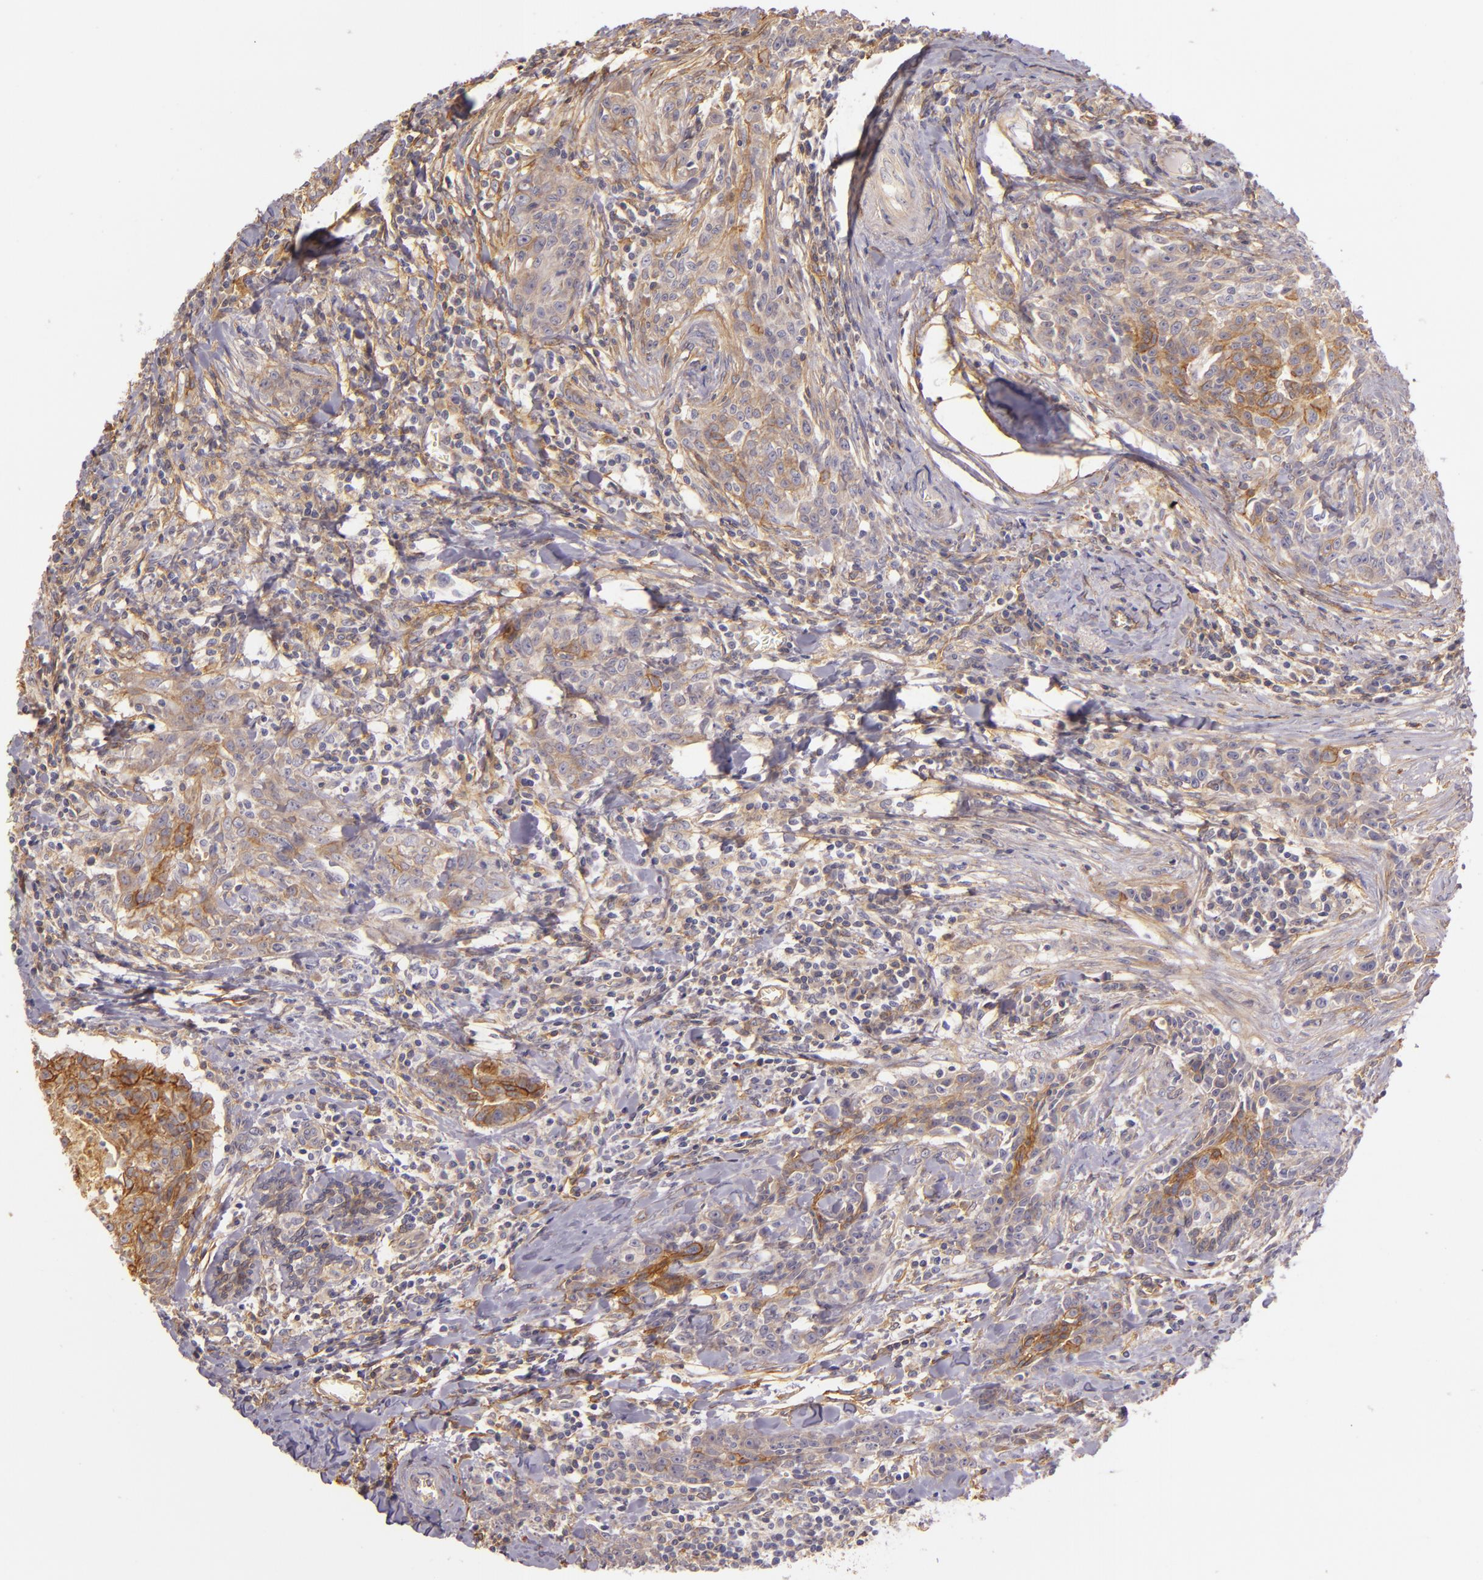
{"staining": {"intensity": "weak", "quantity": ">75%", "location": "cytoplasmic/membranous"}, "tissue": "breast cancer", "cell_type": "Tumor cells", "image_type": "cancer", "snomed": [{"axis": "morphology", "description": "Duct carcinoma"}, {"axis": "topography", "description": "Breast"}], "caption": "Immunohistochemical staining of breast cancer shows low levels of weak cytoplasmic/membranous expression in about >75% of tumor cells.", "gene": "CTSF", "patient": {"sex": "female", "age": 50}}